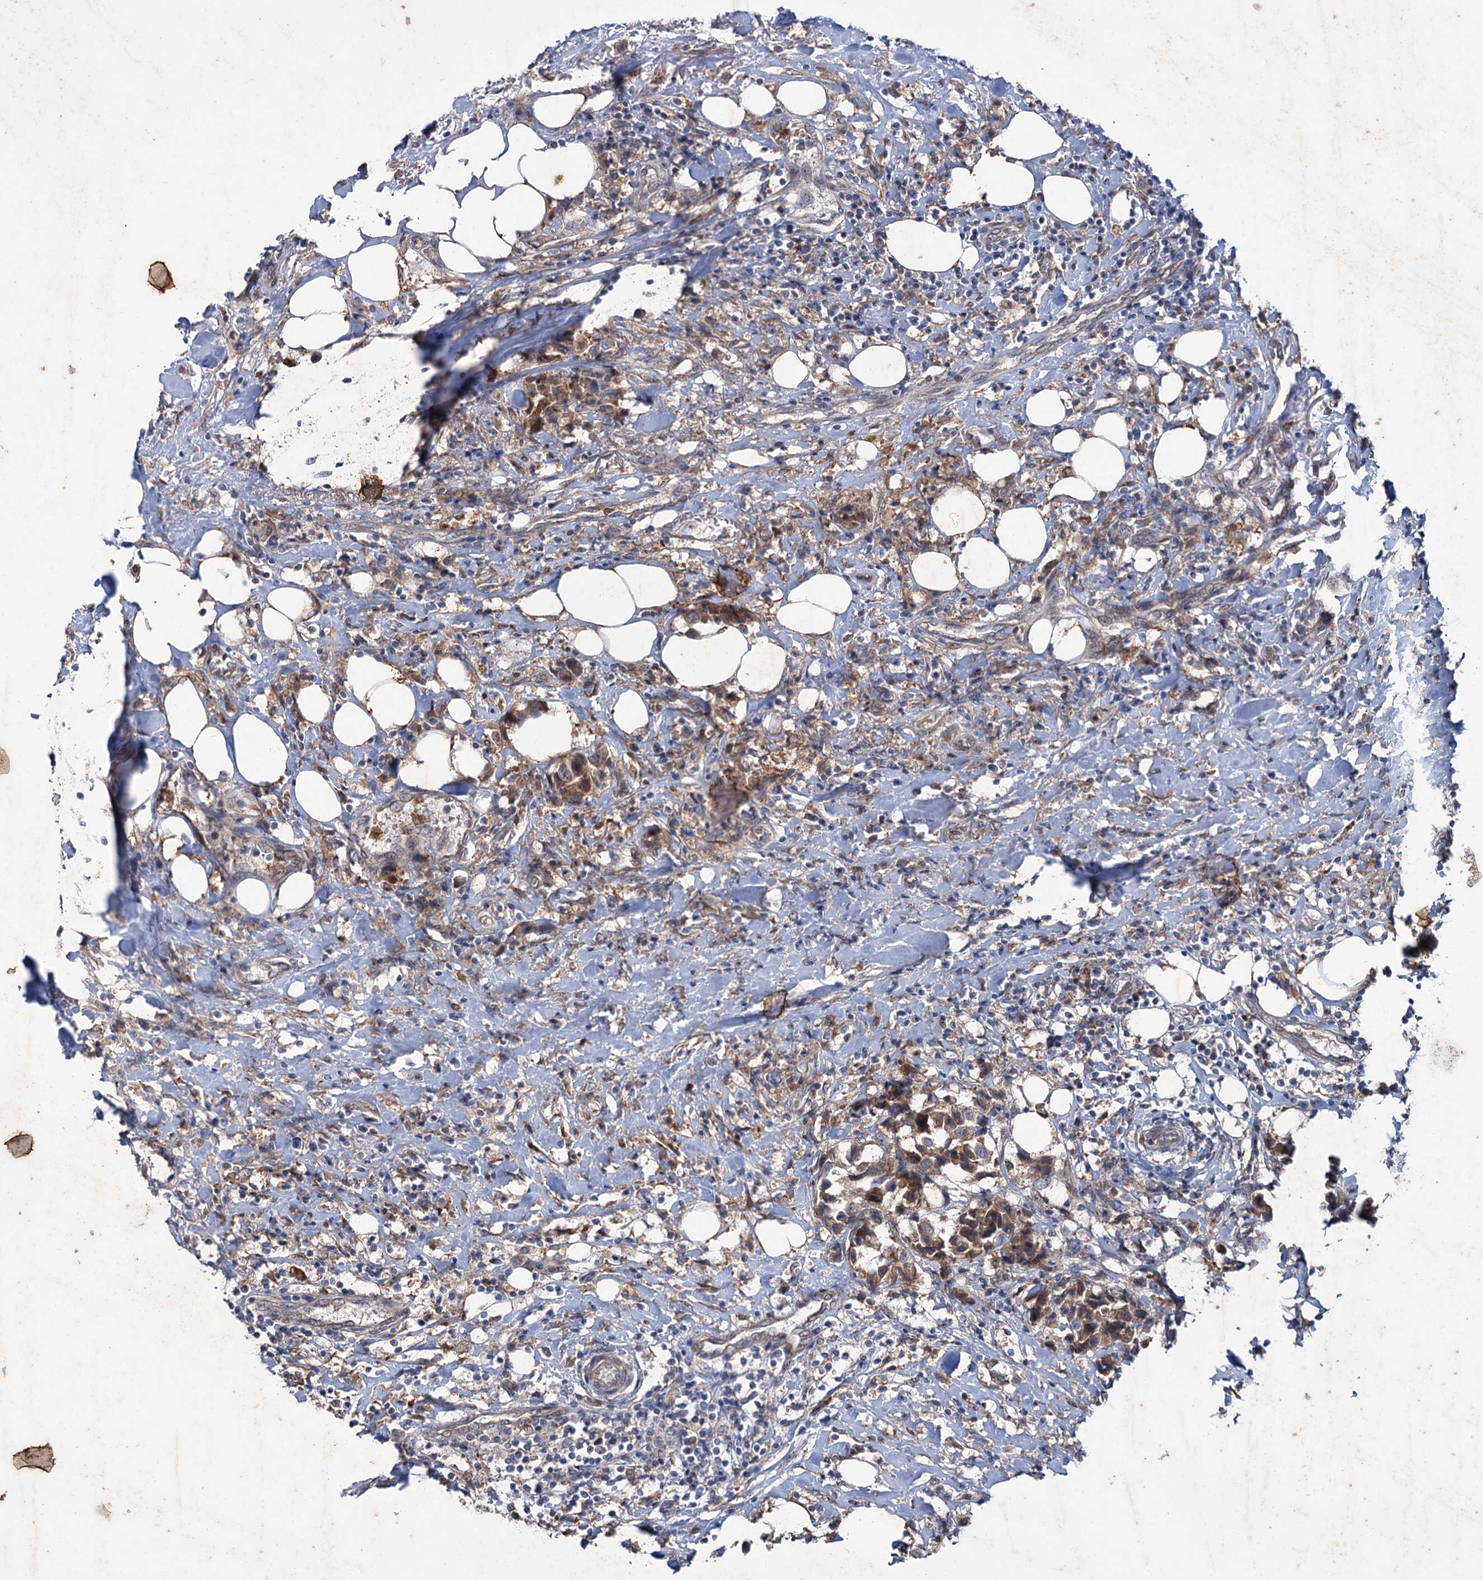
{"staining": {"intensity": "moderate", "quantity": ">75%", "location": "cytoplasmic/membranous"}, "tissue": "breast cancer", "cell_type": "Tumor cells", "image_type": "cancer", "snomed": [{"axis": "morphology", "description": "Duct carcinoma"}, {"axis": "topography", "description": "Breast"}], "caption": "The micrograph exhibits staining of breast cancer, revealing moderate cytoplasmic/membranous protein expression (brown color) within tumor cells. (brown staining indicates protein expression, while blue staining denotes nuclei).", "gene": "PTPN3", "patient": {"sex": "female", "age": 80}}